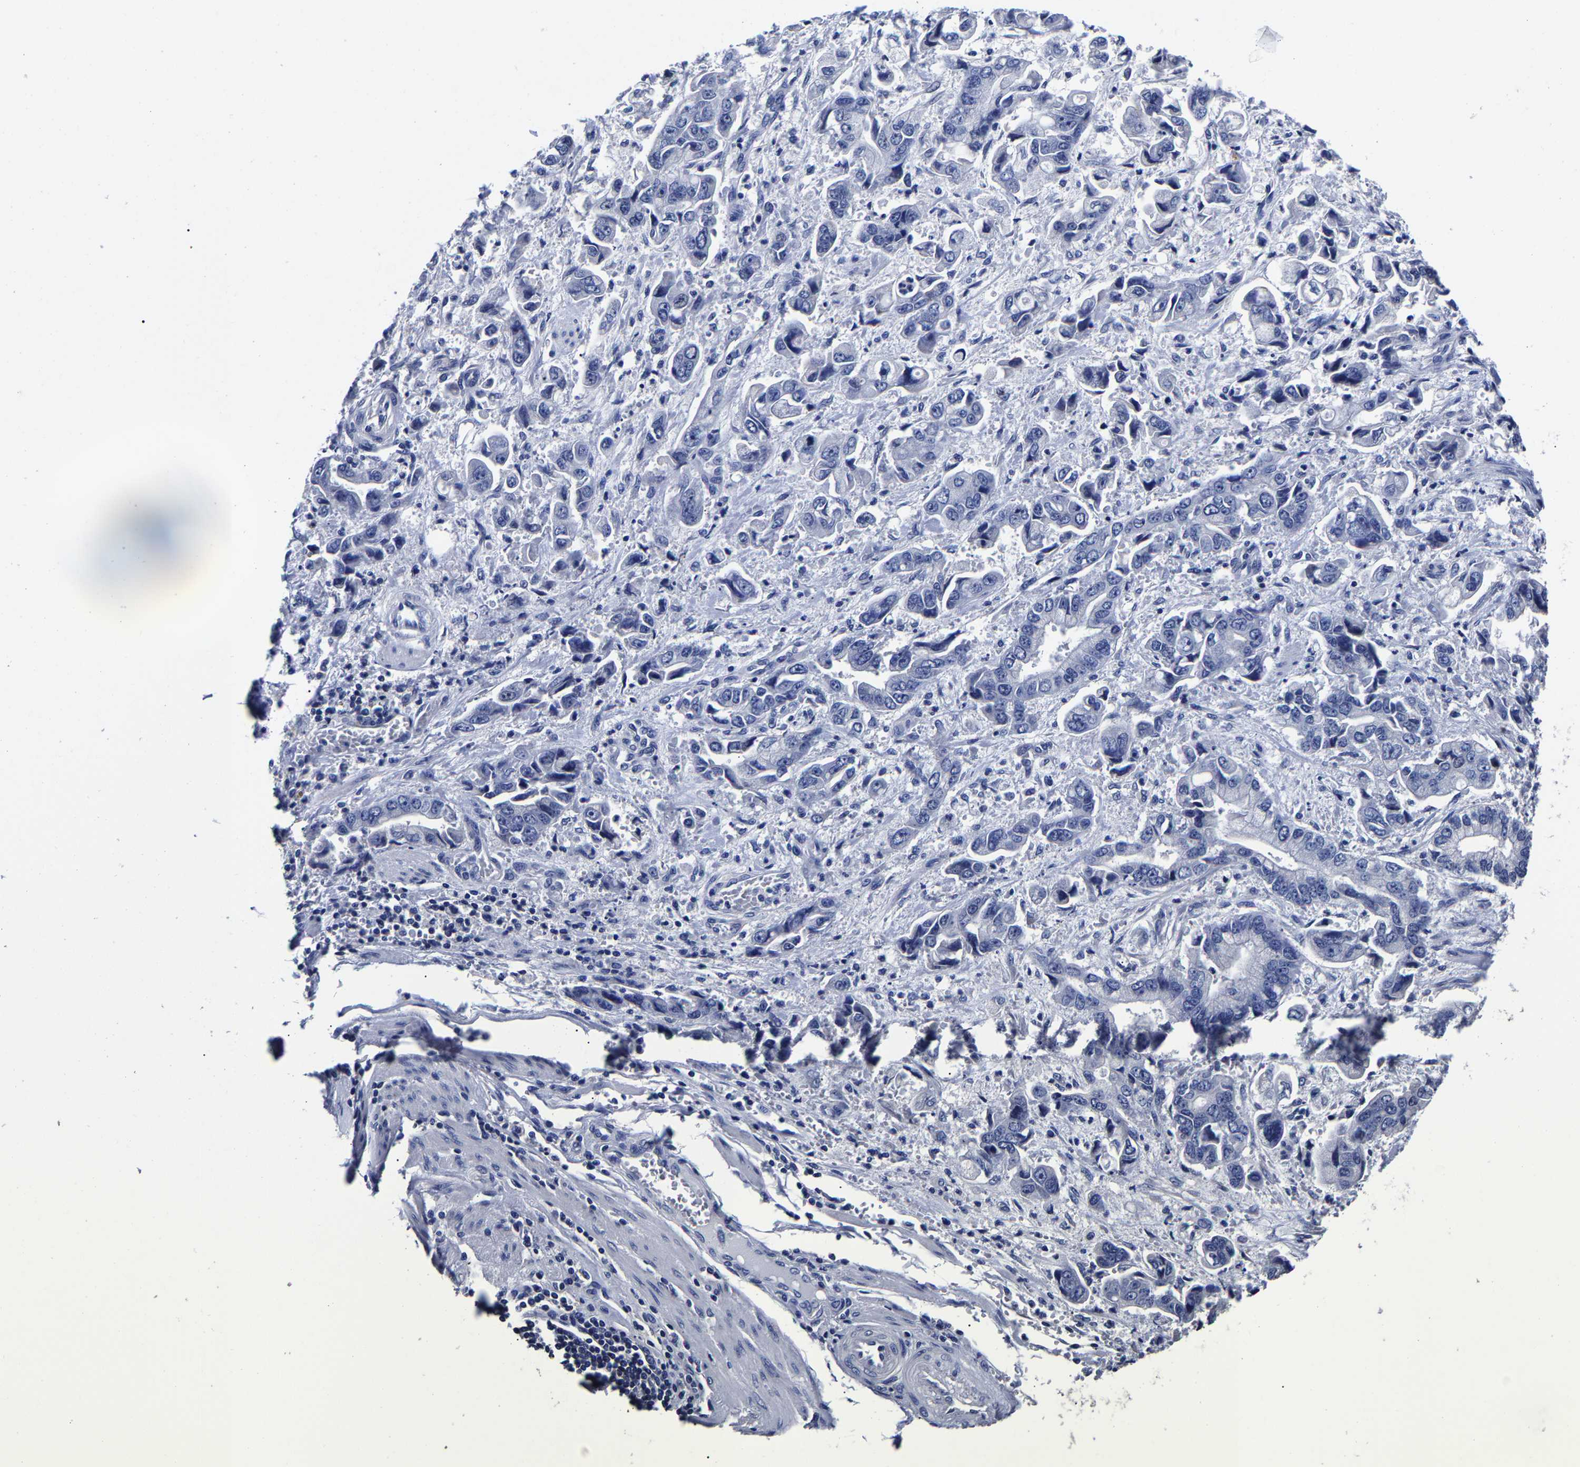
{"staining": {"intensity": "negative", "quantity": "none", "location": "none"}, "tissue": "stomach cancer", "cell_type": "Tumor cells", "image_type": "cancer", "snomed": [{"axis": "morphology", "description": "Normal tissue, NOS"}, {"axis": "morphology", "description": "Adenocarcinoma, NOS"}, {"axis": "topography", "description": "Stomach"}], "caption": "Stomach adenocarcinoma stained for a protein using immunohistochemistry (IHC) reveals no expression tumor cells.", "gene": "AKAP4", "patient": {"sex": "male", "age": 62}}